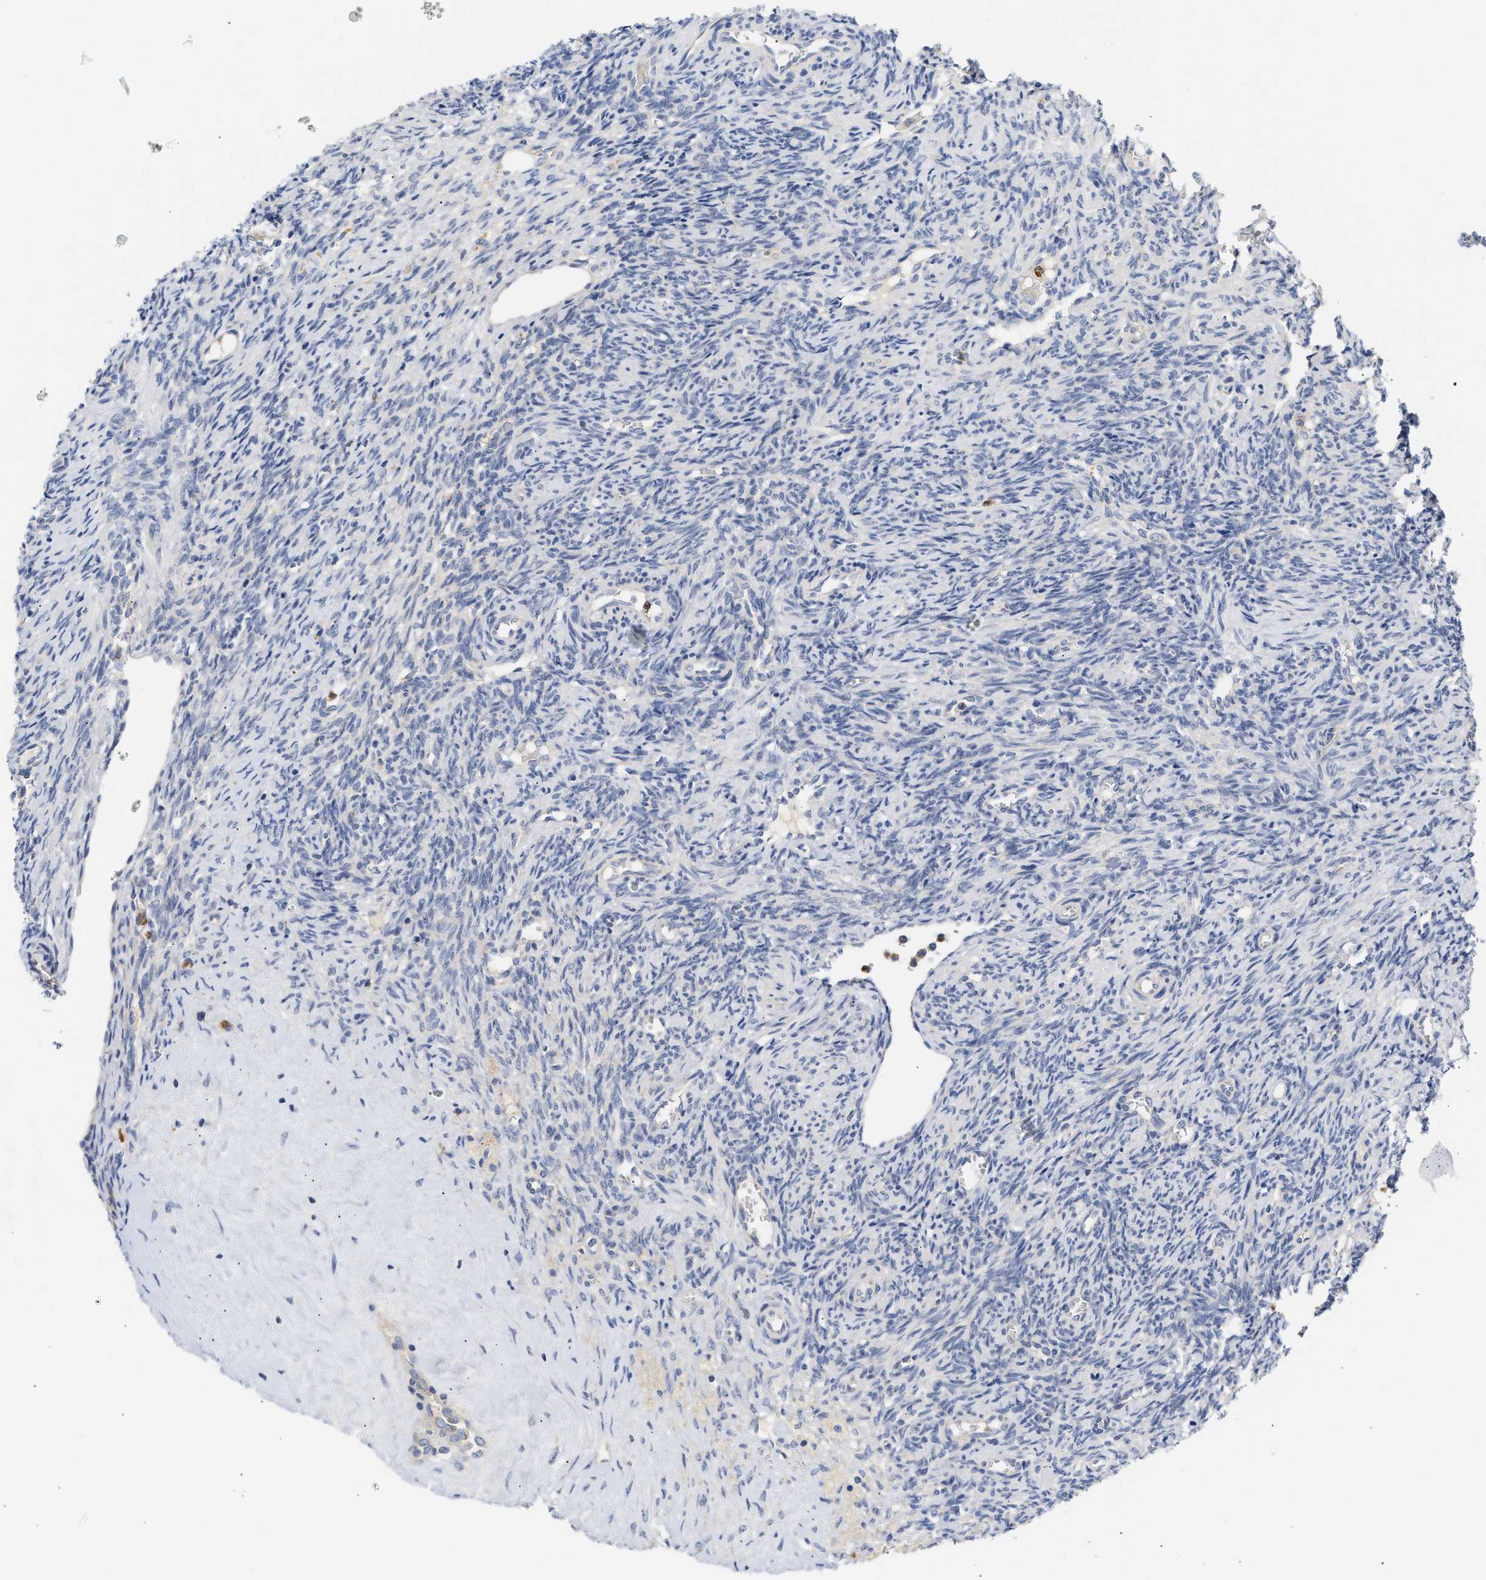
{"staining": {"intensity": "strong", "quantity": ">75%", "location": "cytoplasmic/membranous"}, "tissue": "ovary", "cell_type": "Follicle cells", "image_type": "normal", "snomed": [{"axis": "morphology", "description": "Normal tissue, NOS"}, {"axis": "topography", "description": "Ovary"}], "caption": "Protein analysis of normal ovary reveals strong cytoplasmic/membranous positivity in about >75% of follicle cells. The staining was performed using DAB to visualize the protein expression in brown, while the nuclei were stained in blue with hematoxylin (Magnification: 20x).", "gene": "TRIM50", "patient": {"sex": "female", "age": 41}}